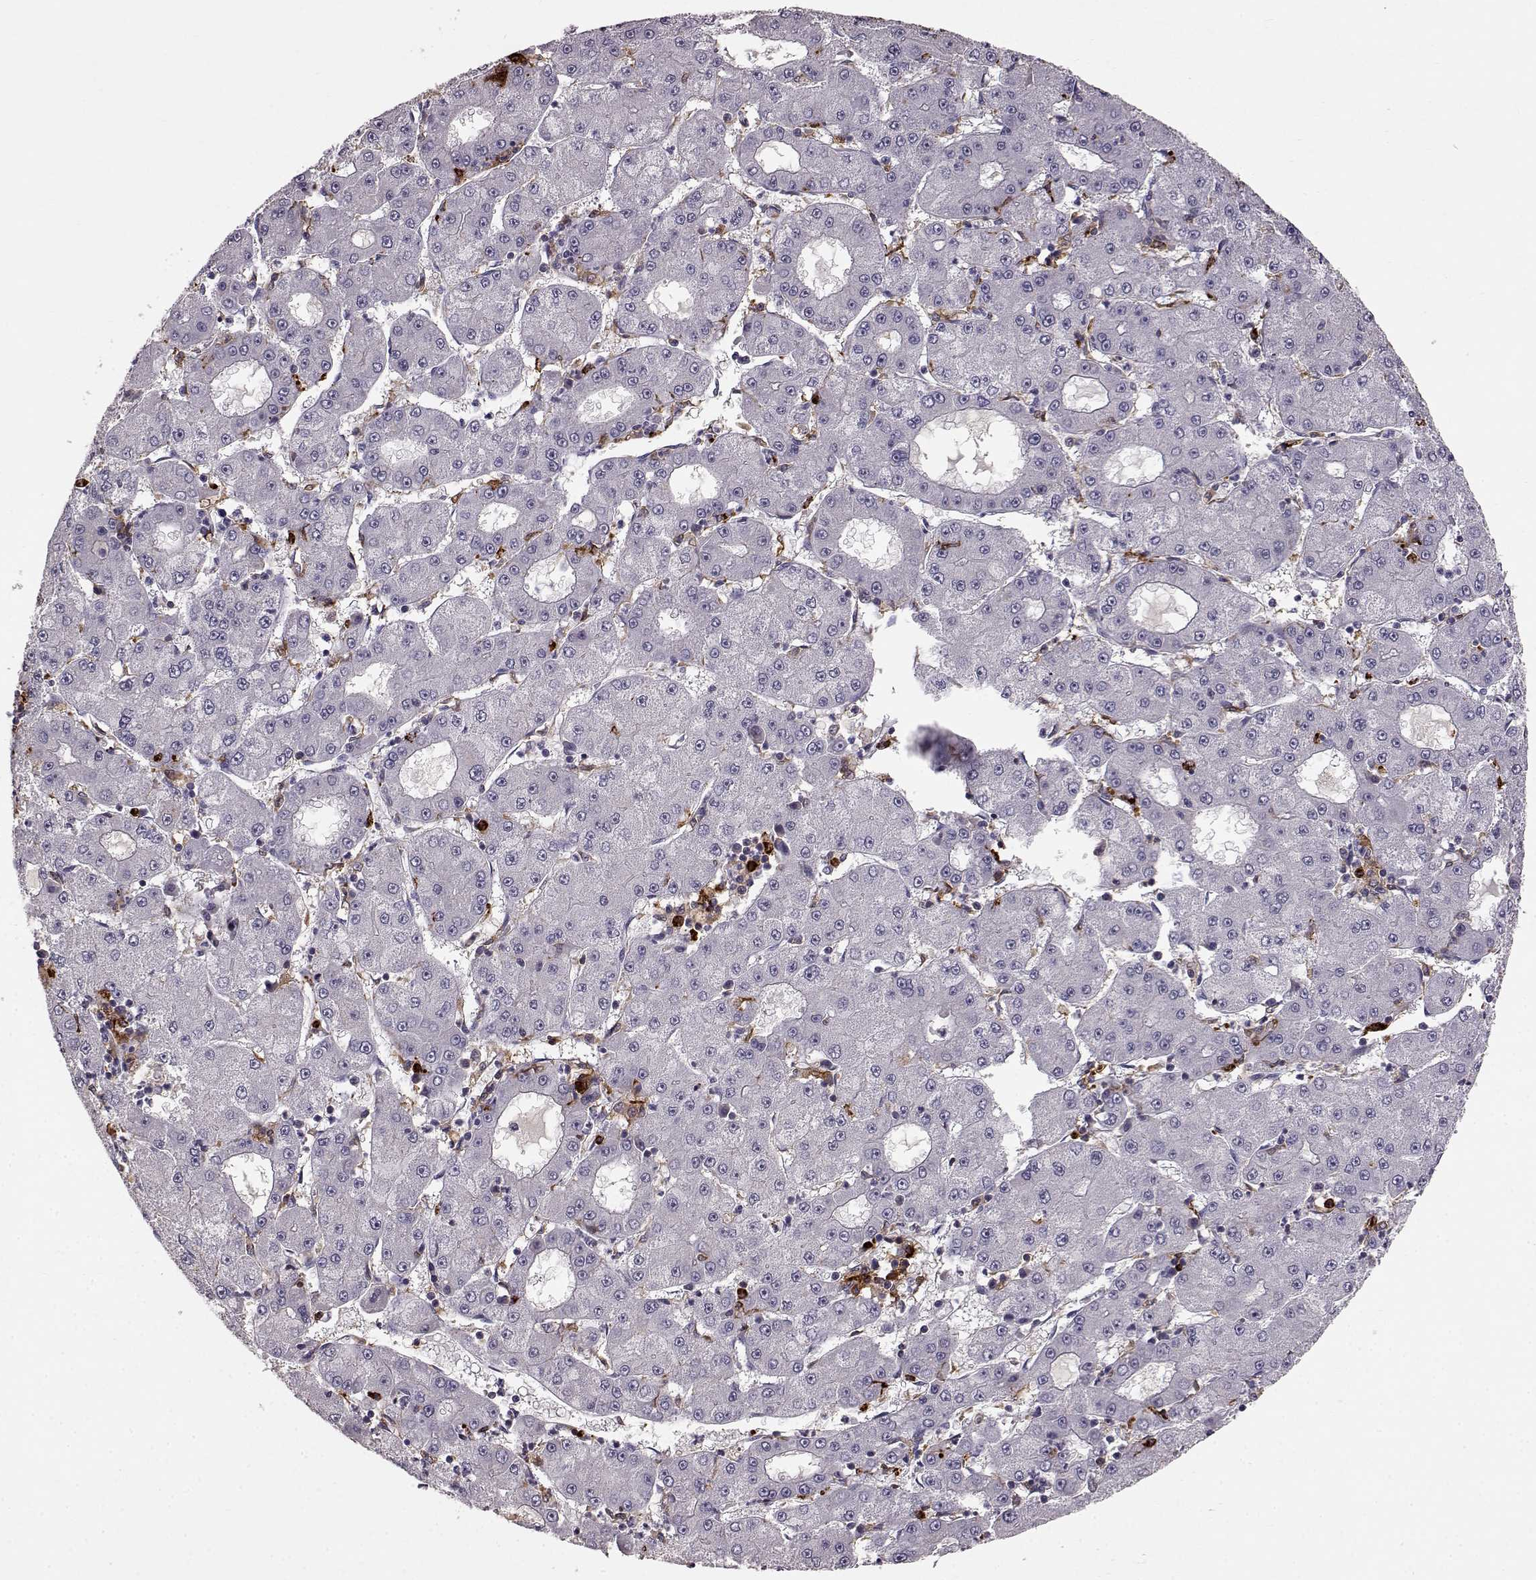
{"staining": {"intensity": "negative", "quantity": "none", "location": "none"}, "tissue": "liver cancer", "cell_type": "Tumor cells", "image_type": "cancer", "snomed": [{"axis": "morphology", "description": "Carcinoma, Hepatocellular, NOS"}, {"axis": "topography", "description": "Liver"}], "caption": "Human liver cancer stained for a protein using immunohistochemistry (IHC) shows no staining in tumor cells.", "gene": "CCNF", "patient": {"sex": "male", "age": 73}}